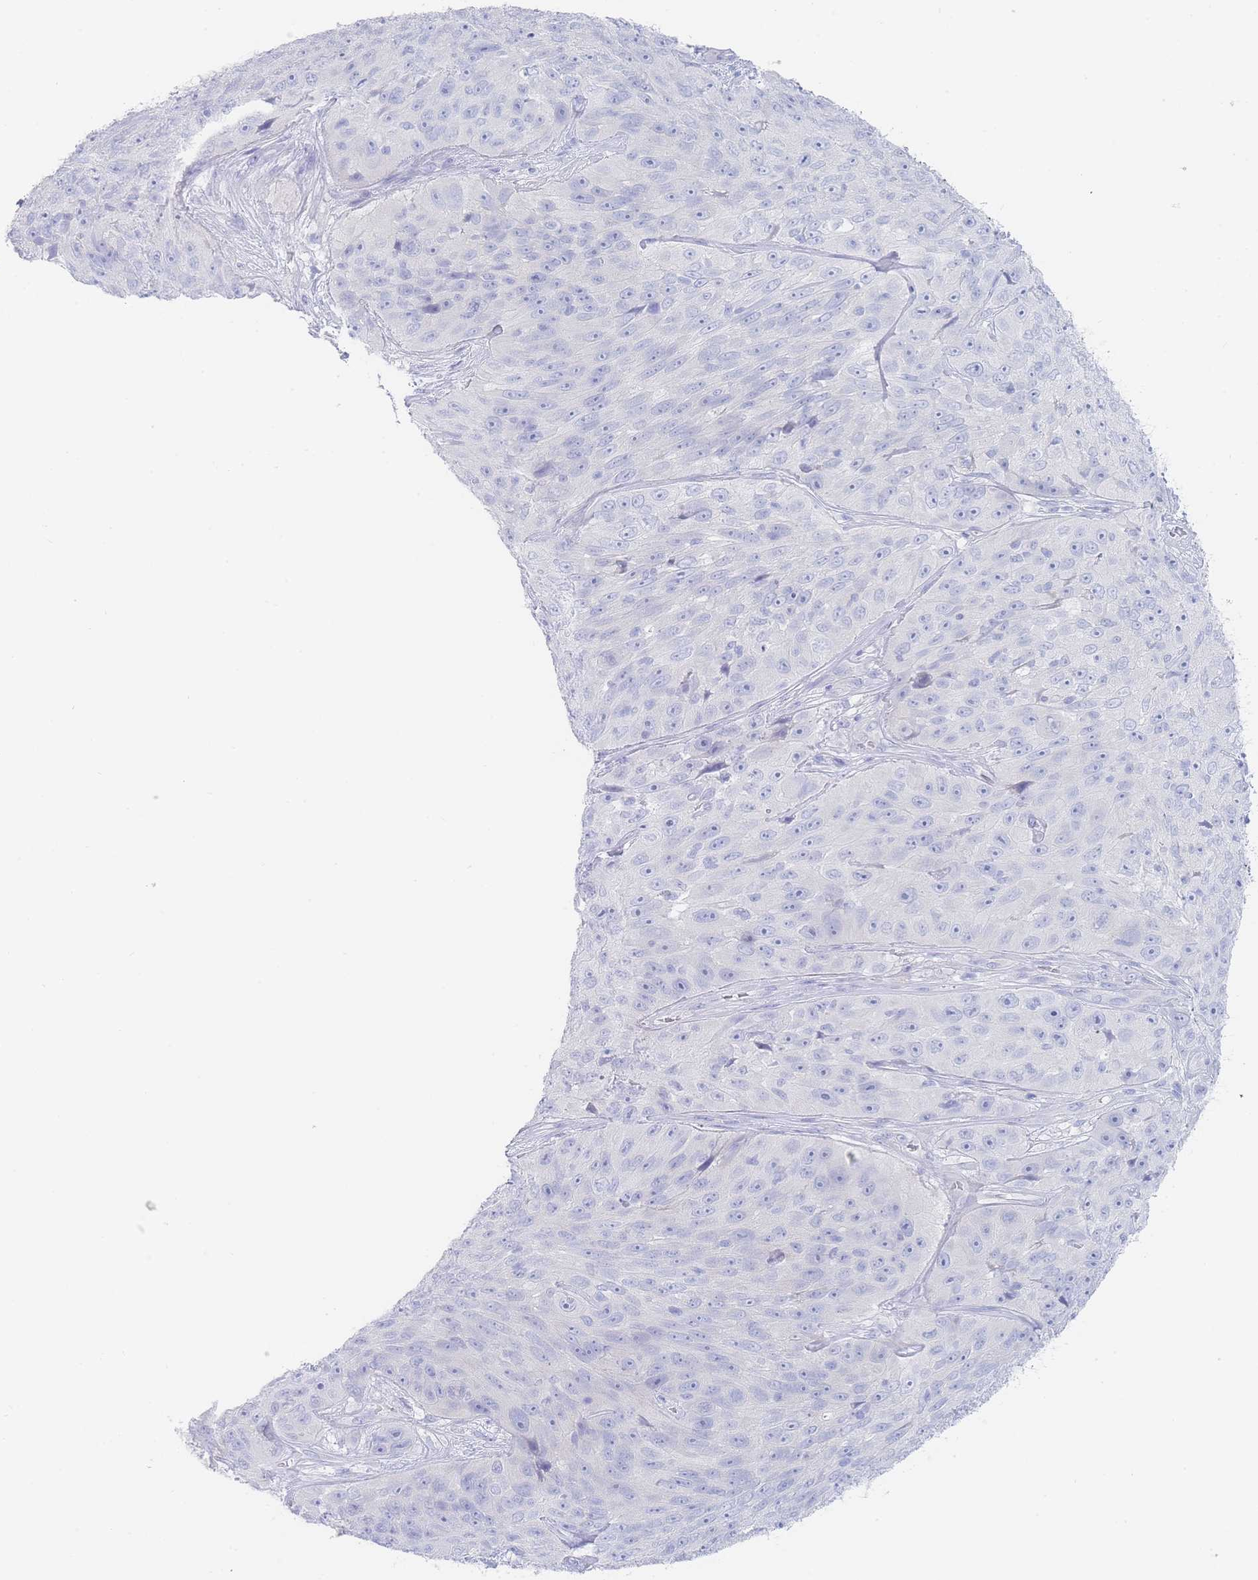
{"staining": {"intensity": "negative", "quantity": "none", "location": "none"}, "tissue": "skin cancer", "cell_type": "Tumor cells", "image_type": "cancer", "snomed": [{"axis": "morphology", "description": "Squamous cell carcinoma, NOS"}, {"axis": "topography", "description": "Skin"}], "caption": "Micrograph shows no protein positivity in tumor cells of skin squamous cell carcinoma tissue.", "gene": "LZTFL1", "patient": {"sex": "female", "age": 87}}